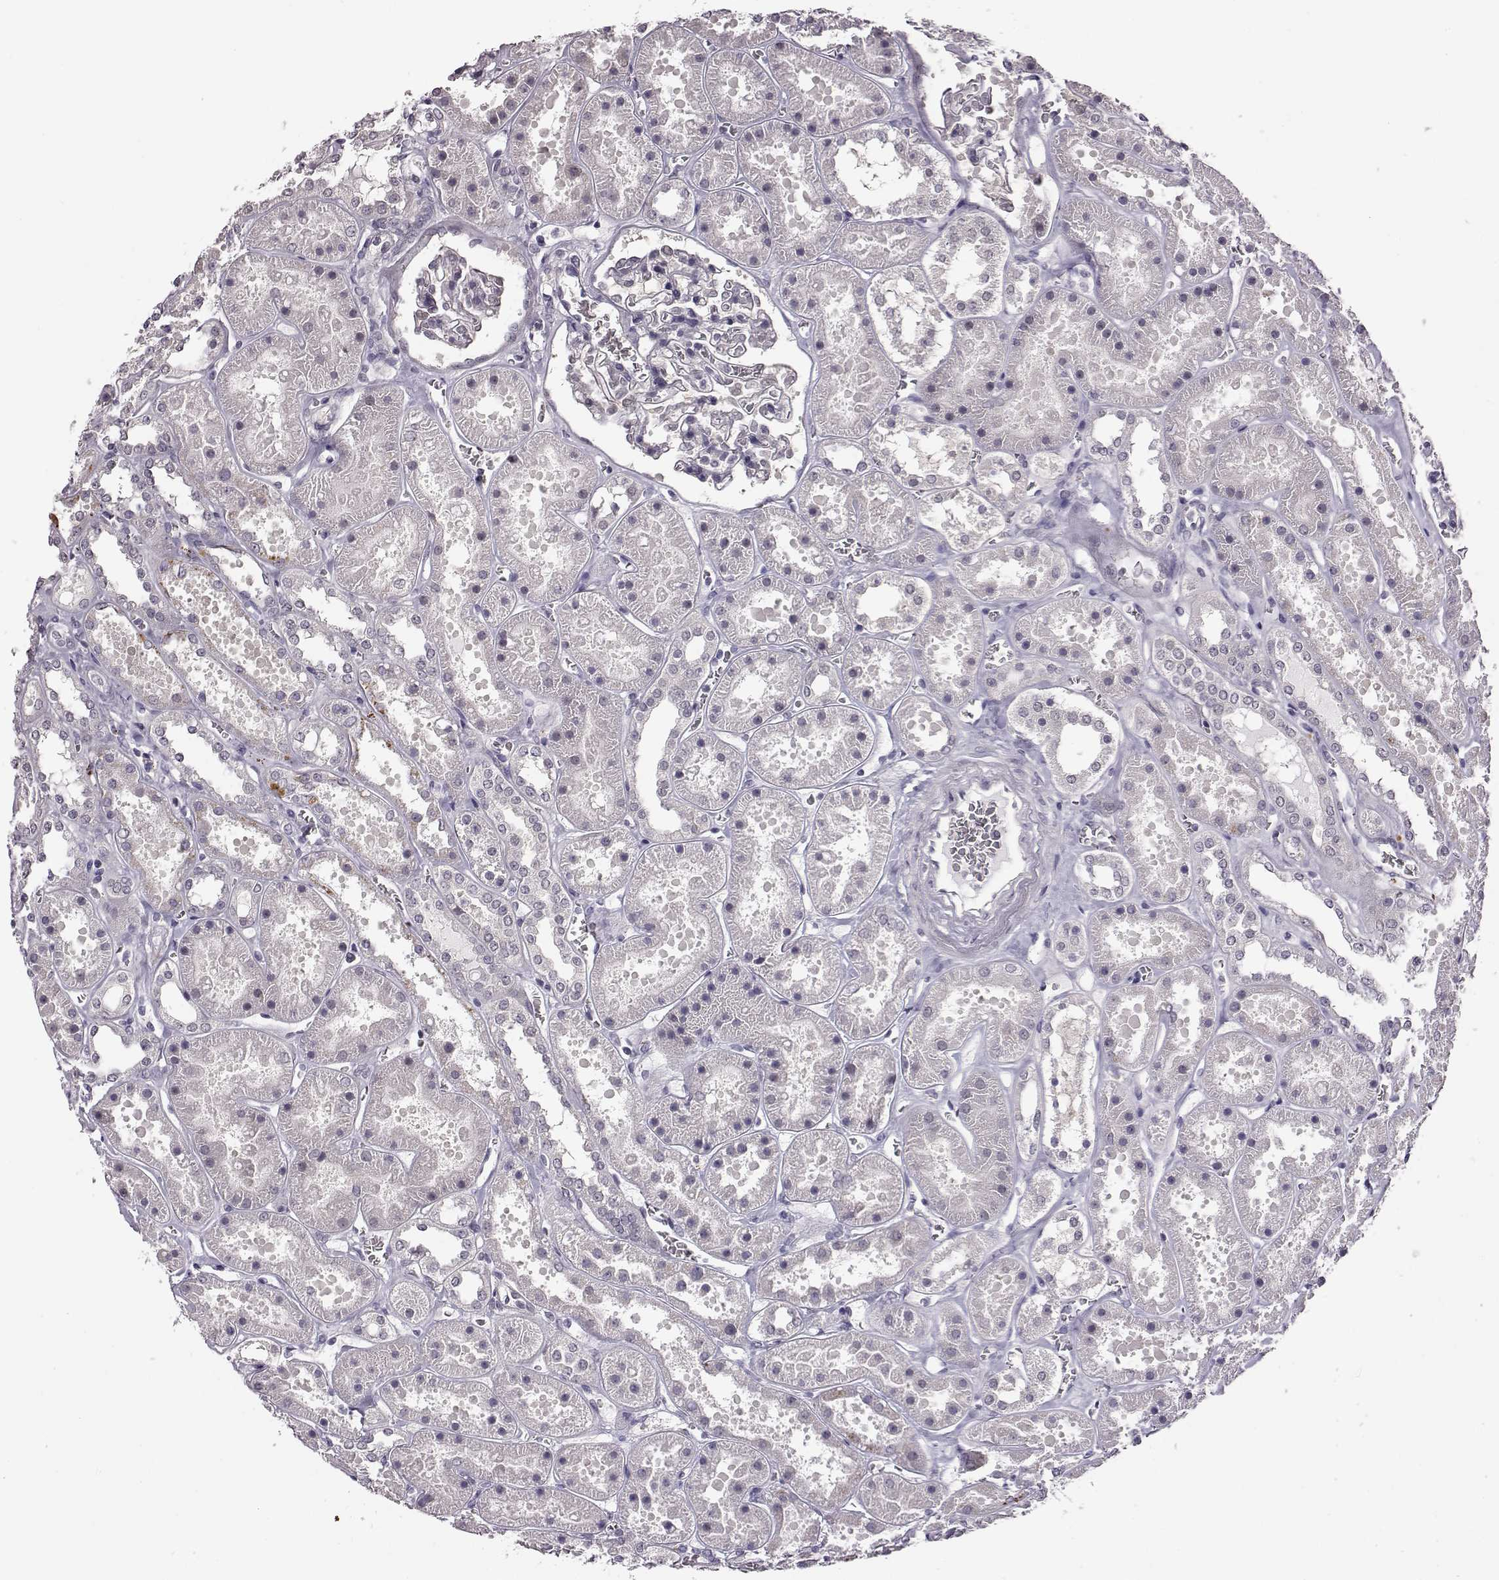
{"staining": {"intensity": "negative", "quantity": "none", "location": "none"}, "tissue": "kidney", "cell_type": "Cells in glomeruli", "image_type": "normal", "snomed": [{"axis": "morphology", "description": "Normal tissue, NOS"}, {"axis": "topography", "description": "Kidney"}], "caption": "The IHC histopathology image has no significant staining in cells in glomeruli of kidney.", "gene": "C10orf62", "patient": {"sex": "female", "age": 41}}